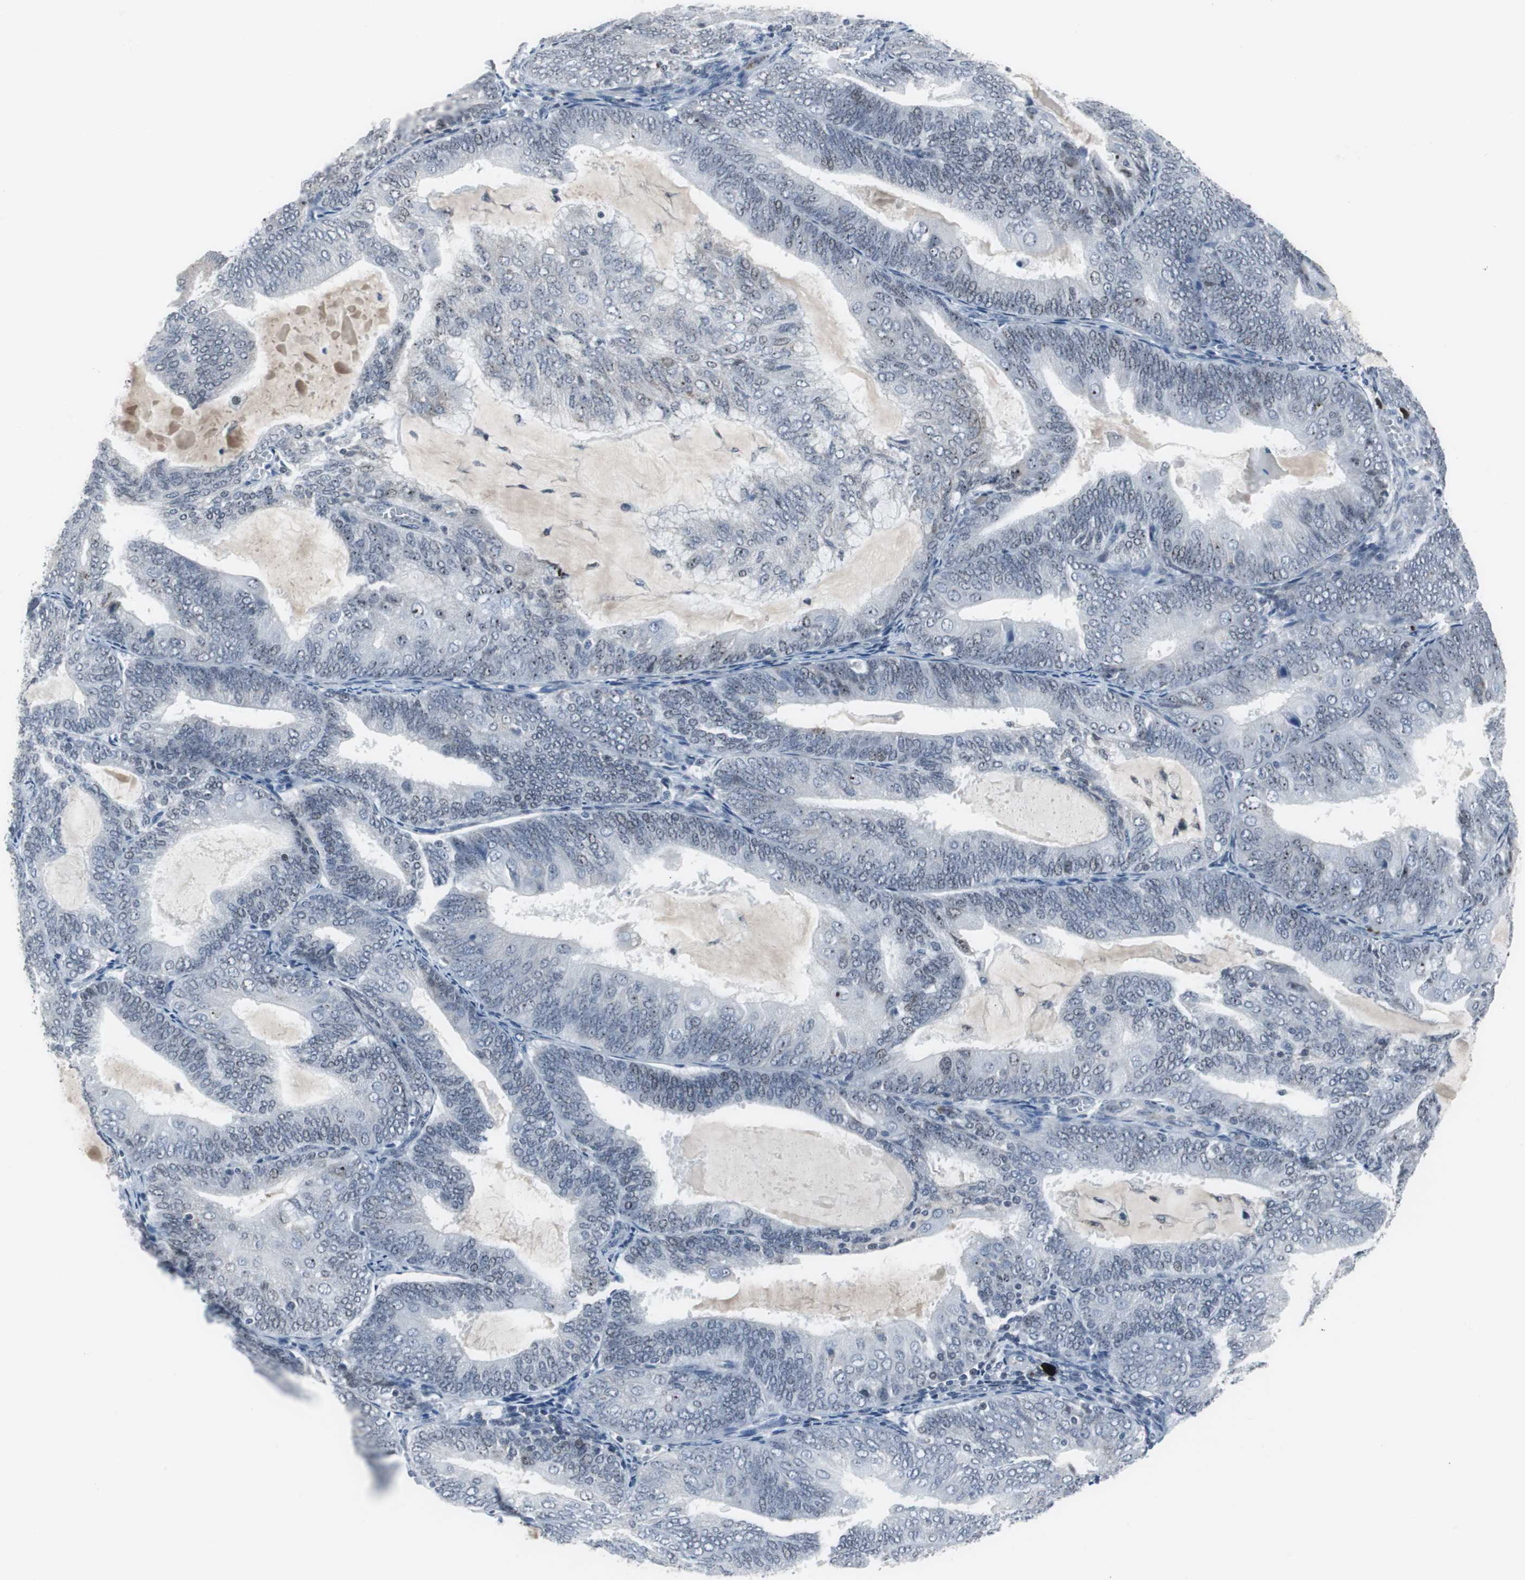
{"staining": {"intensity": "negative", "quantity": "none", "location": "none"}, "tissue": "endometrial cancer", "cell_type": "Tumor cells", "image_type": "cancer", "snomed": [{"axis": "morphology", "description": "Adenocarcinoma, NOS"}, {"axis": "topography", "description": "Endometrium"}], "caption": "DAB (3,3'-diaminobenzidine) immunohistochemical staining of adenocarcinoma (endometrial) reveals no significant positivity in tumor cells.", "gene": "DOK1", "patient": {"sex": "female", "age": 81}}